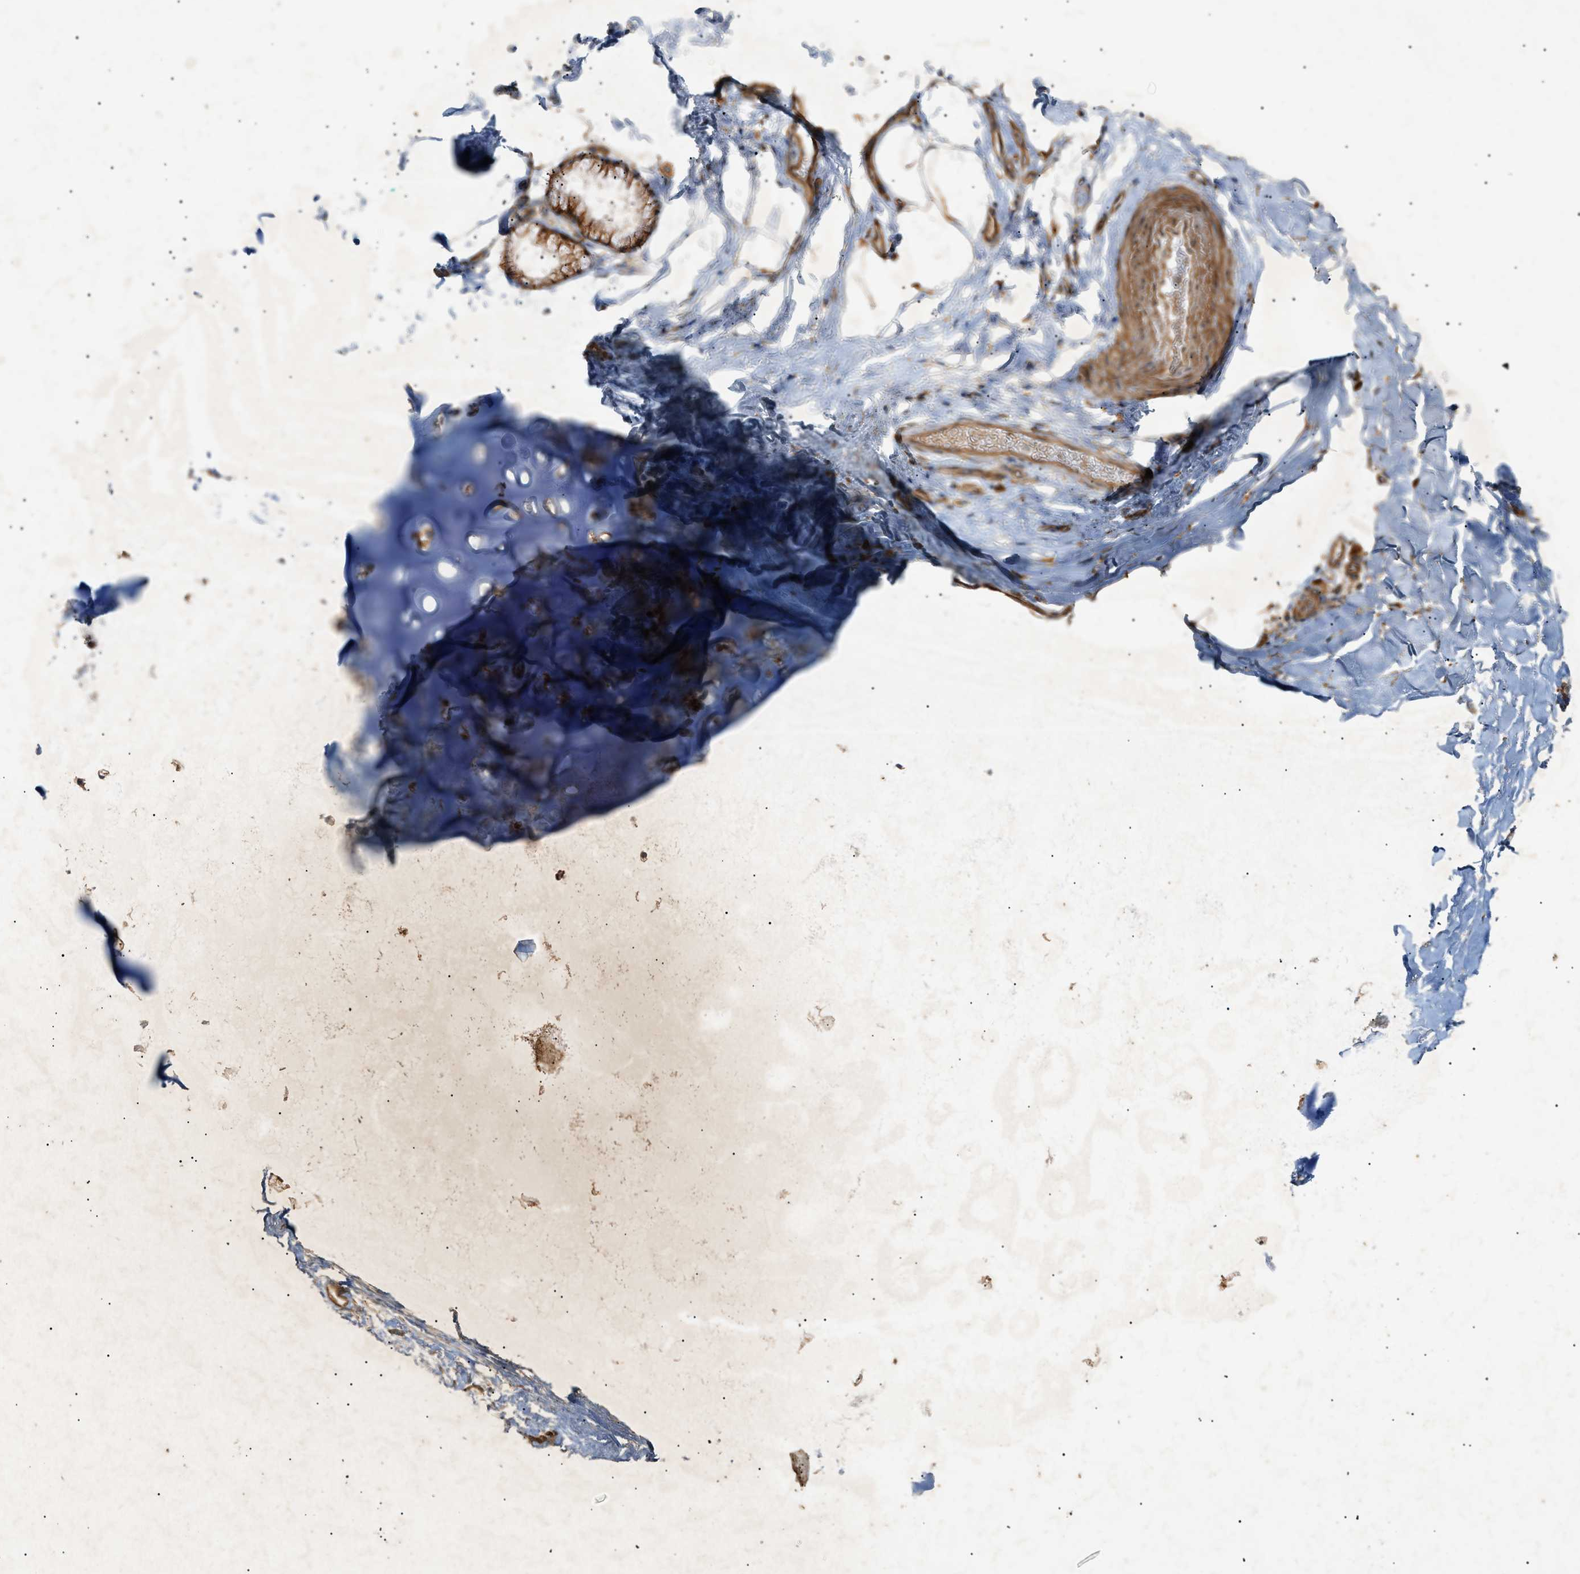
{"staining": {"intensity": "strong", "quantity": ">75%", "location": "cytoplasmic/membranous"}, "tissue": "adipose tissue", "cell_type": "Adipocytes", "image_type": "normal", "snomed": [{"axis": "morphology", "description": "Normal tissue, NOS"}, {"axis": "topography", "description": "Cartilage tissue"}, {"axis": "topography", "description": "Bronchus"}], "caption": "Approximately >75% of adipocytes in benign human adipose tissue display strong cytoplasmic/membranous protein staining as visualized by brown immunohistochemical staining.", "gene": "MTCH1", "patient": {"sex": "female", "age": 53}}